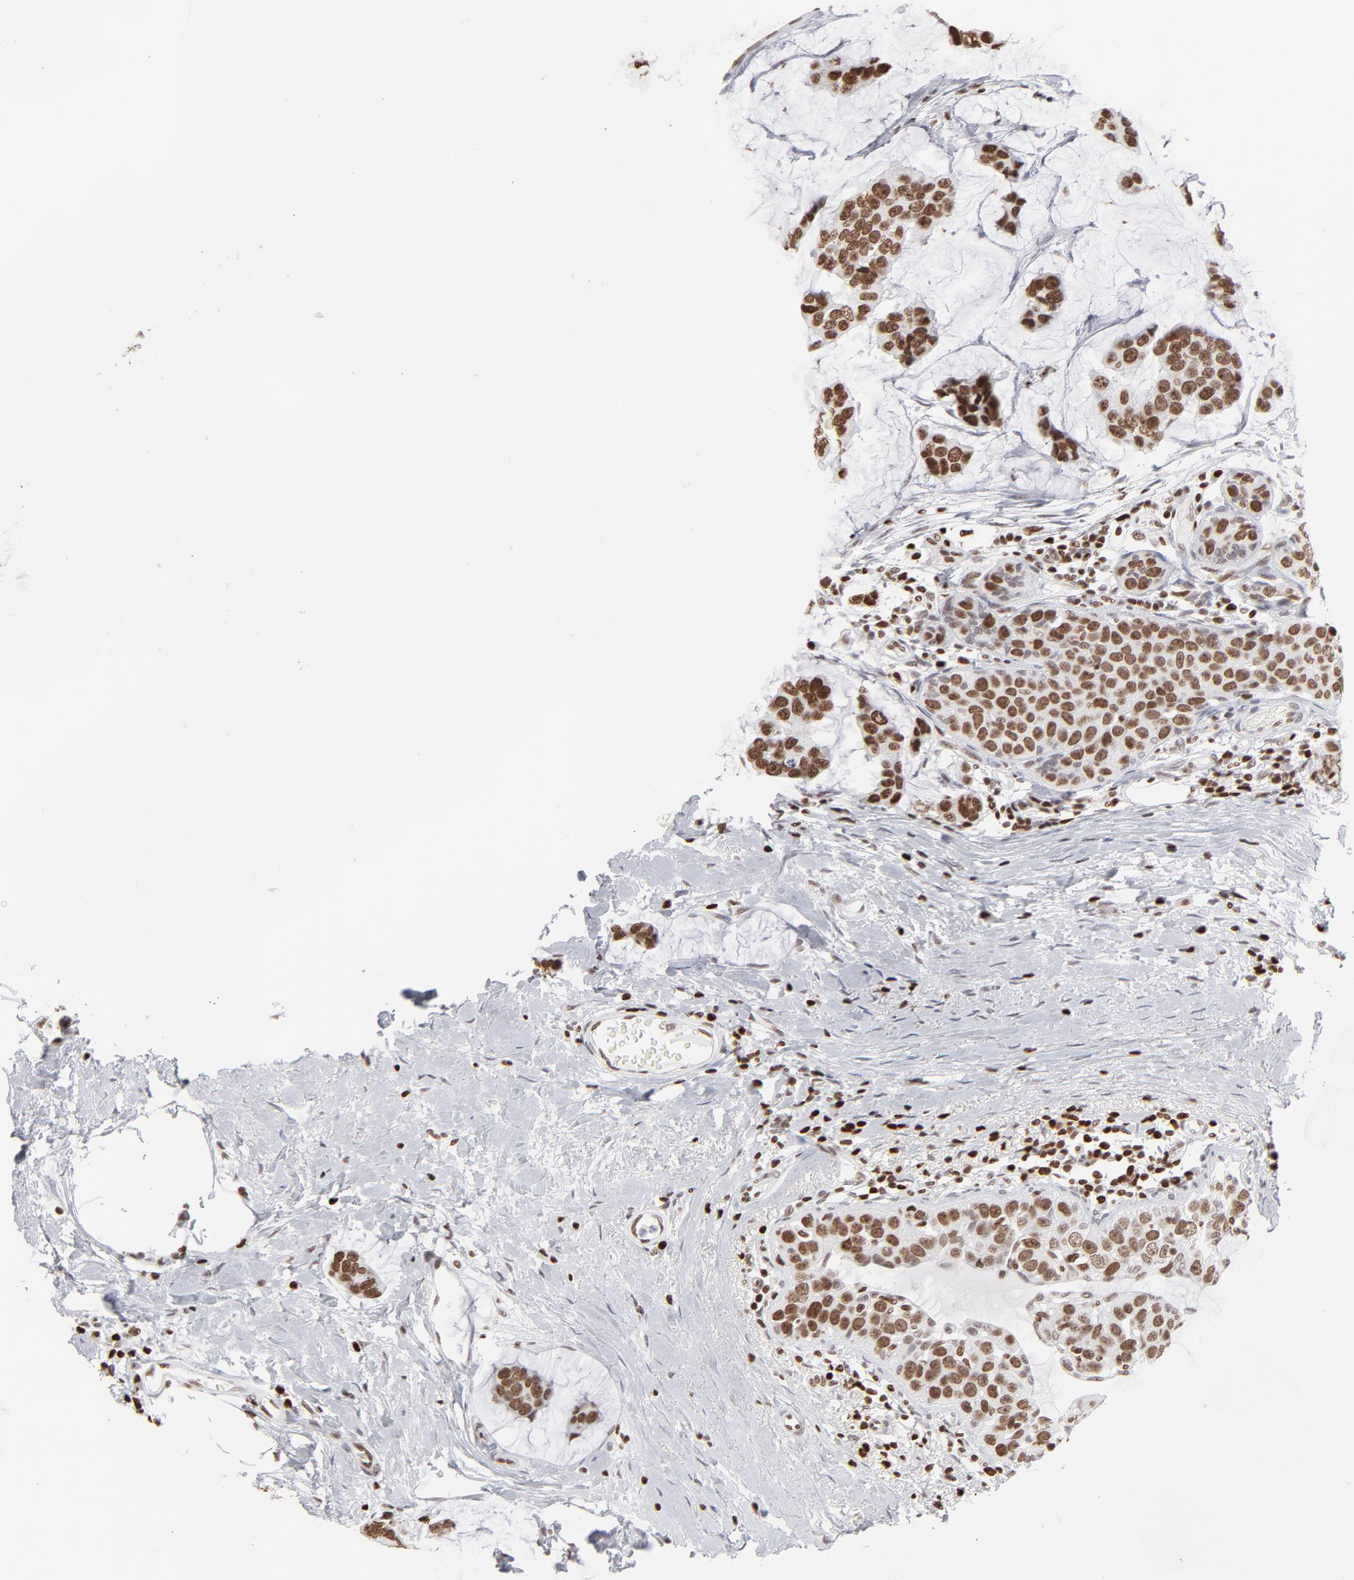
{"staining": {"intensity": "strong", "quantity": ">75%", "location": "nuclear"}, "tissue": "breast cancer", "cell_type": "Tumor cells", "image_type": "cancer", "snomed": [{"axis": "morphology", "description": "Normal tissue, NOS"}, {"axis": "morphology", "description": "Duct carcinoma"}, {"axis": "topography", "description": "Breast"}], "caption": "Immunohistochemical staining of breast cancer reveals high levels of strong nuclear protein positivity in about >75% of tumor cells. The protein of interest is stained brown, and the nuclei are stained in blue (DAB IHC with brightfield microscopy, high magnification).", "gene": "PARP1", "patient": {"sex": "female", "age": 50}}